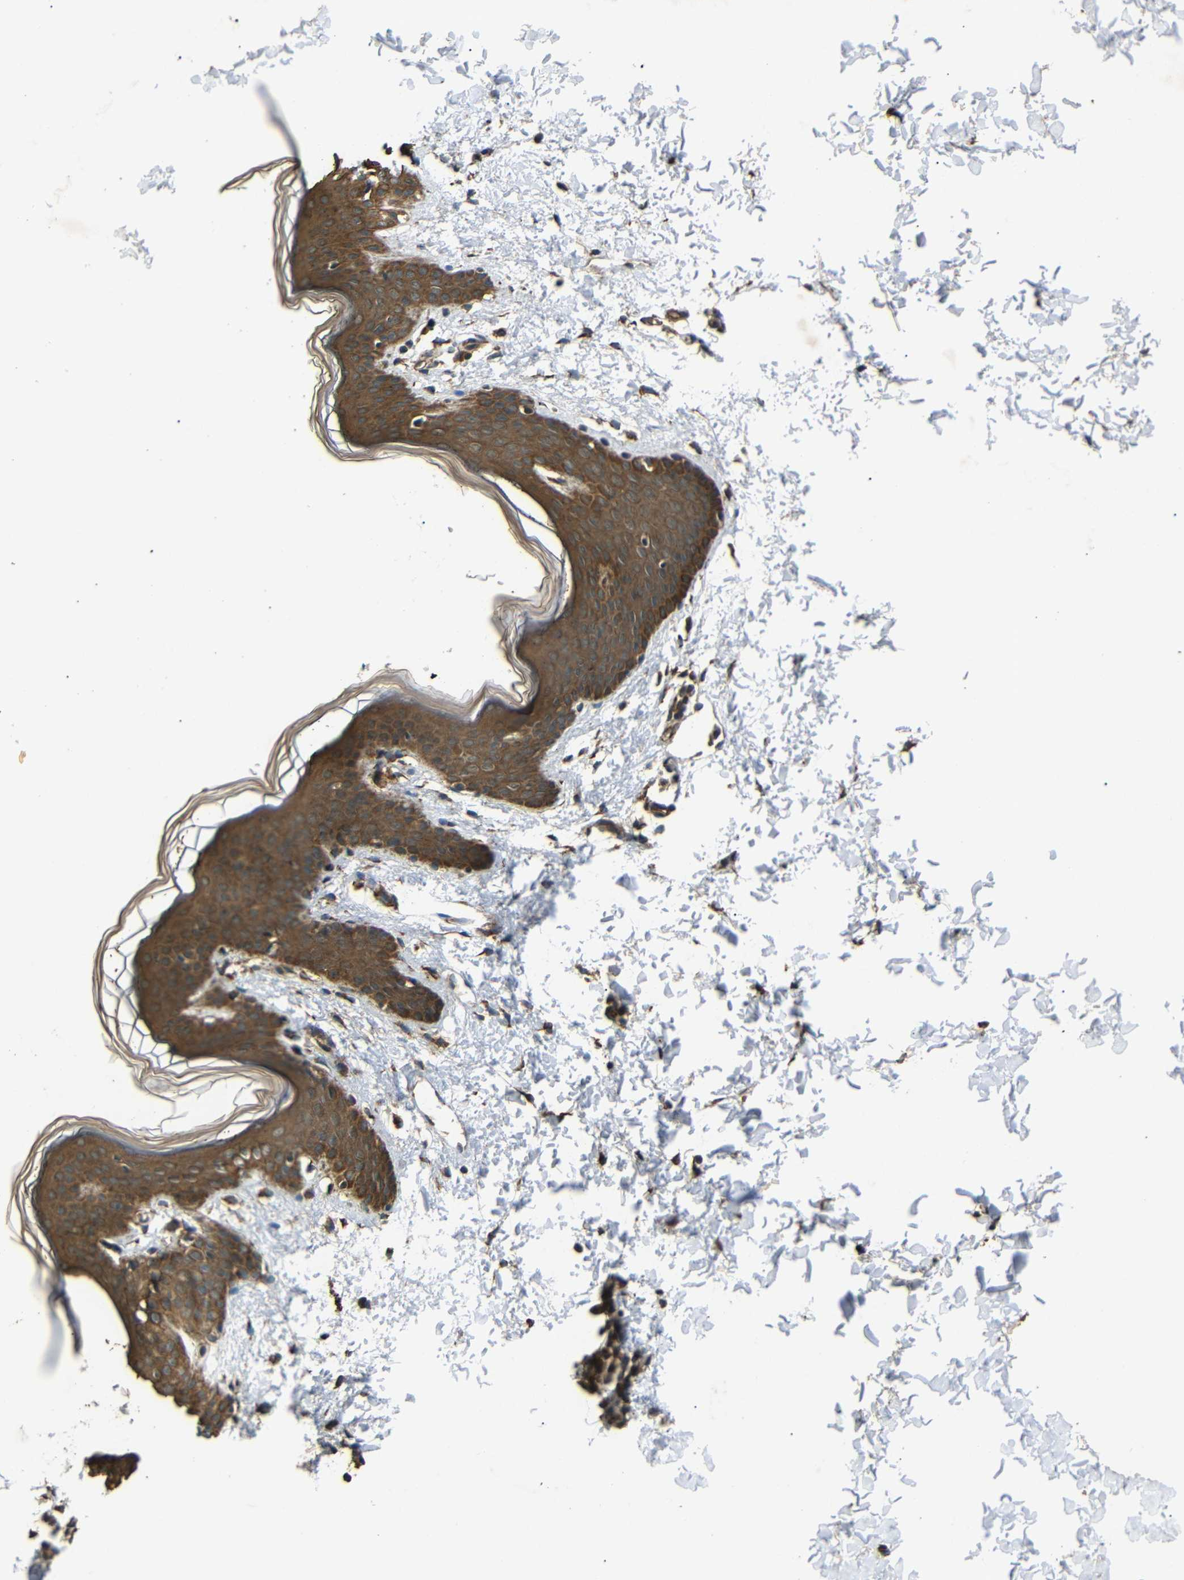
{"staining": {"intensity": "strong", "quantity": ">75%", "location": "cytoplasmic/membranous"}, "tissue": "skin", "cell_type": "Fibroblasts", "image_type": "normal", "snomed": [{"axis": "morphology", "description": "Normal tissue, NOS"}, {"axis": "topography", "description": "Skin"}], "caption": "This photomicrograph displays immunohistochemistry (IHC) staining of normal human skin, with high strong cytoplasmic/membranous expression in about >75% of fibroblasts.", "gene": "TRPC1", "patient": {"sex": "female", "age": 17}}